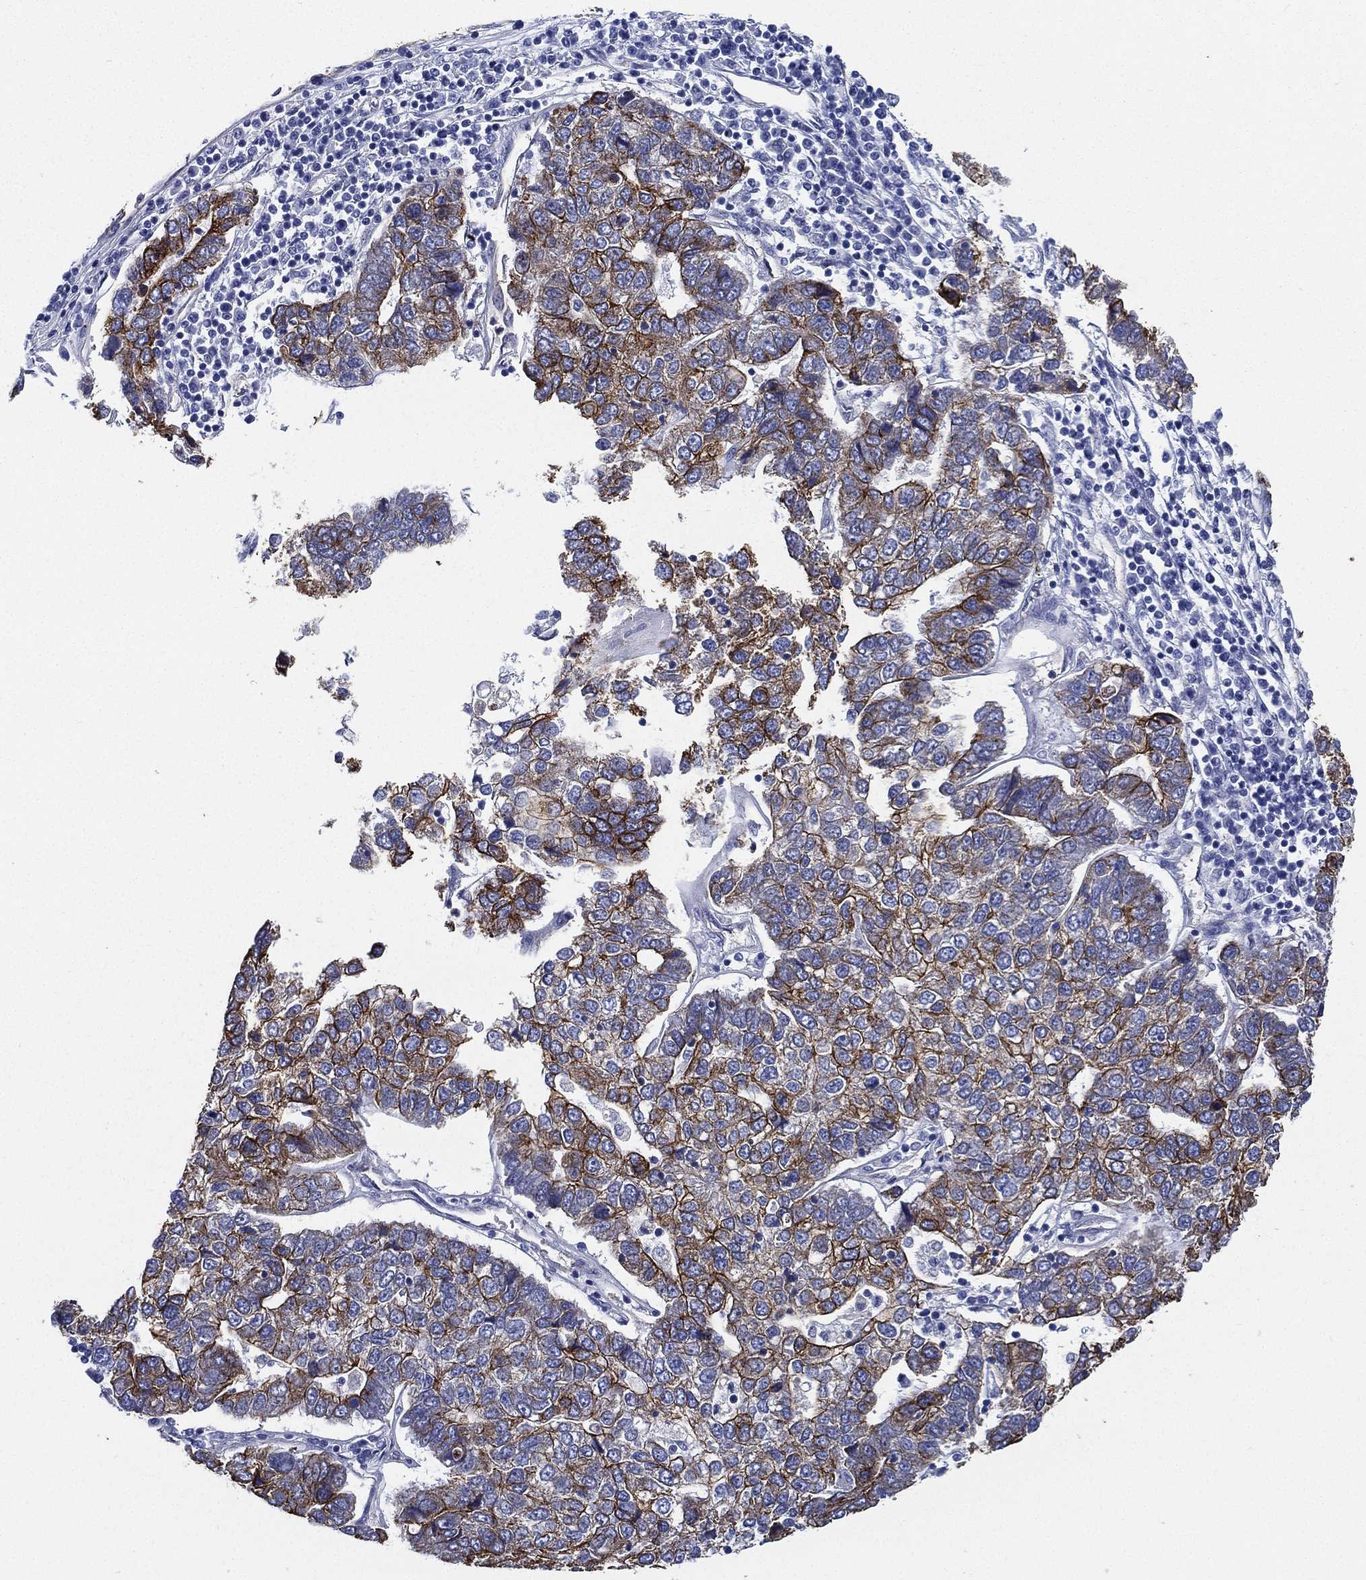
{"staining": {"intensity": "strong", "quantity": "<25%", "location": "cytoplasmic/membranous"}, "tissue": "pancreatic cancer", "cell_type": "Tumor cells", "image_type": "cancer", "snomed": [{"axis": "morphology", "description": "Adenocarcinoma, NOS"}, {"axis": "topography", "description": "Pancreas"}], "caption": "A brown stain labels strong cytoplasmic/membranous expression of a protein in human pancreatic cancer (adenocarcinoma) tumor cells.", "gene": "NEDD9", "patient": {"sex": "female", "age": 61}}